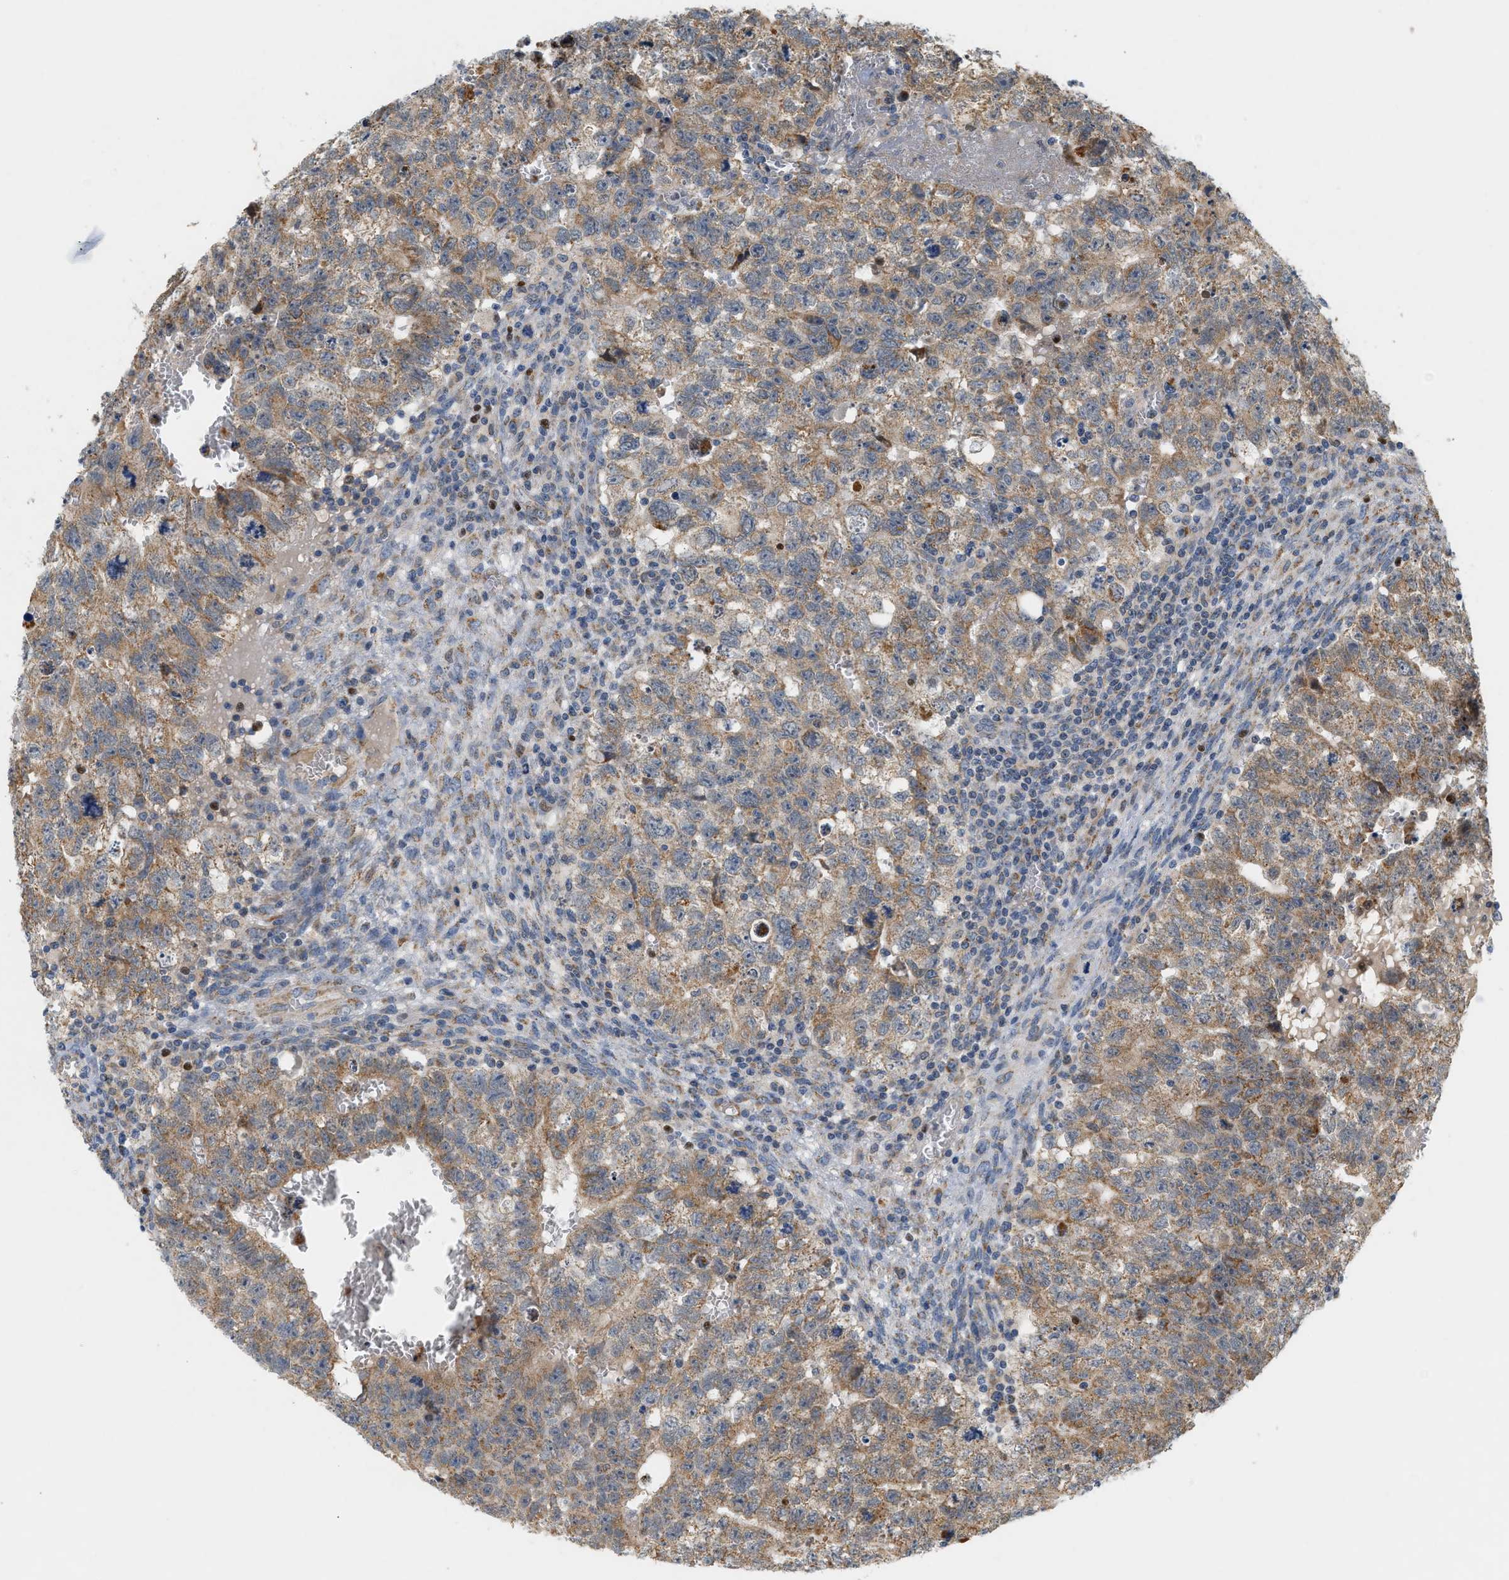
{"staining": {"intensity": "moderate", "quantity": ">75%", "location": "cytoplasmic/membranous"}, "tissue": "testis cancer", "cell_type": "Tumor cells", "image_type": "cancer", "snomed": [{"axis": "morphology", "description": "Seminoma, NOS"}, {"axis": "morphology", "description": "Carcinoma, Embryonal, NOS"}, {"axis": "topography", "description": "Testis"}], "caption": "DAB (3,3'-diaminobenzidine) immunohistochemical staining of testis embryonal carcinoma shows moderate cytoplasmic/membranous protein positivity in about >75% of tumor cells.", "gene": "MCU", "patient": {"sex": "male", "age": 38}}